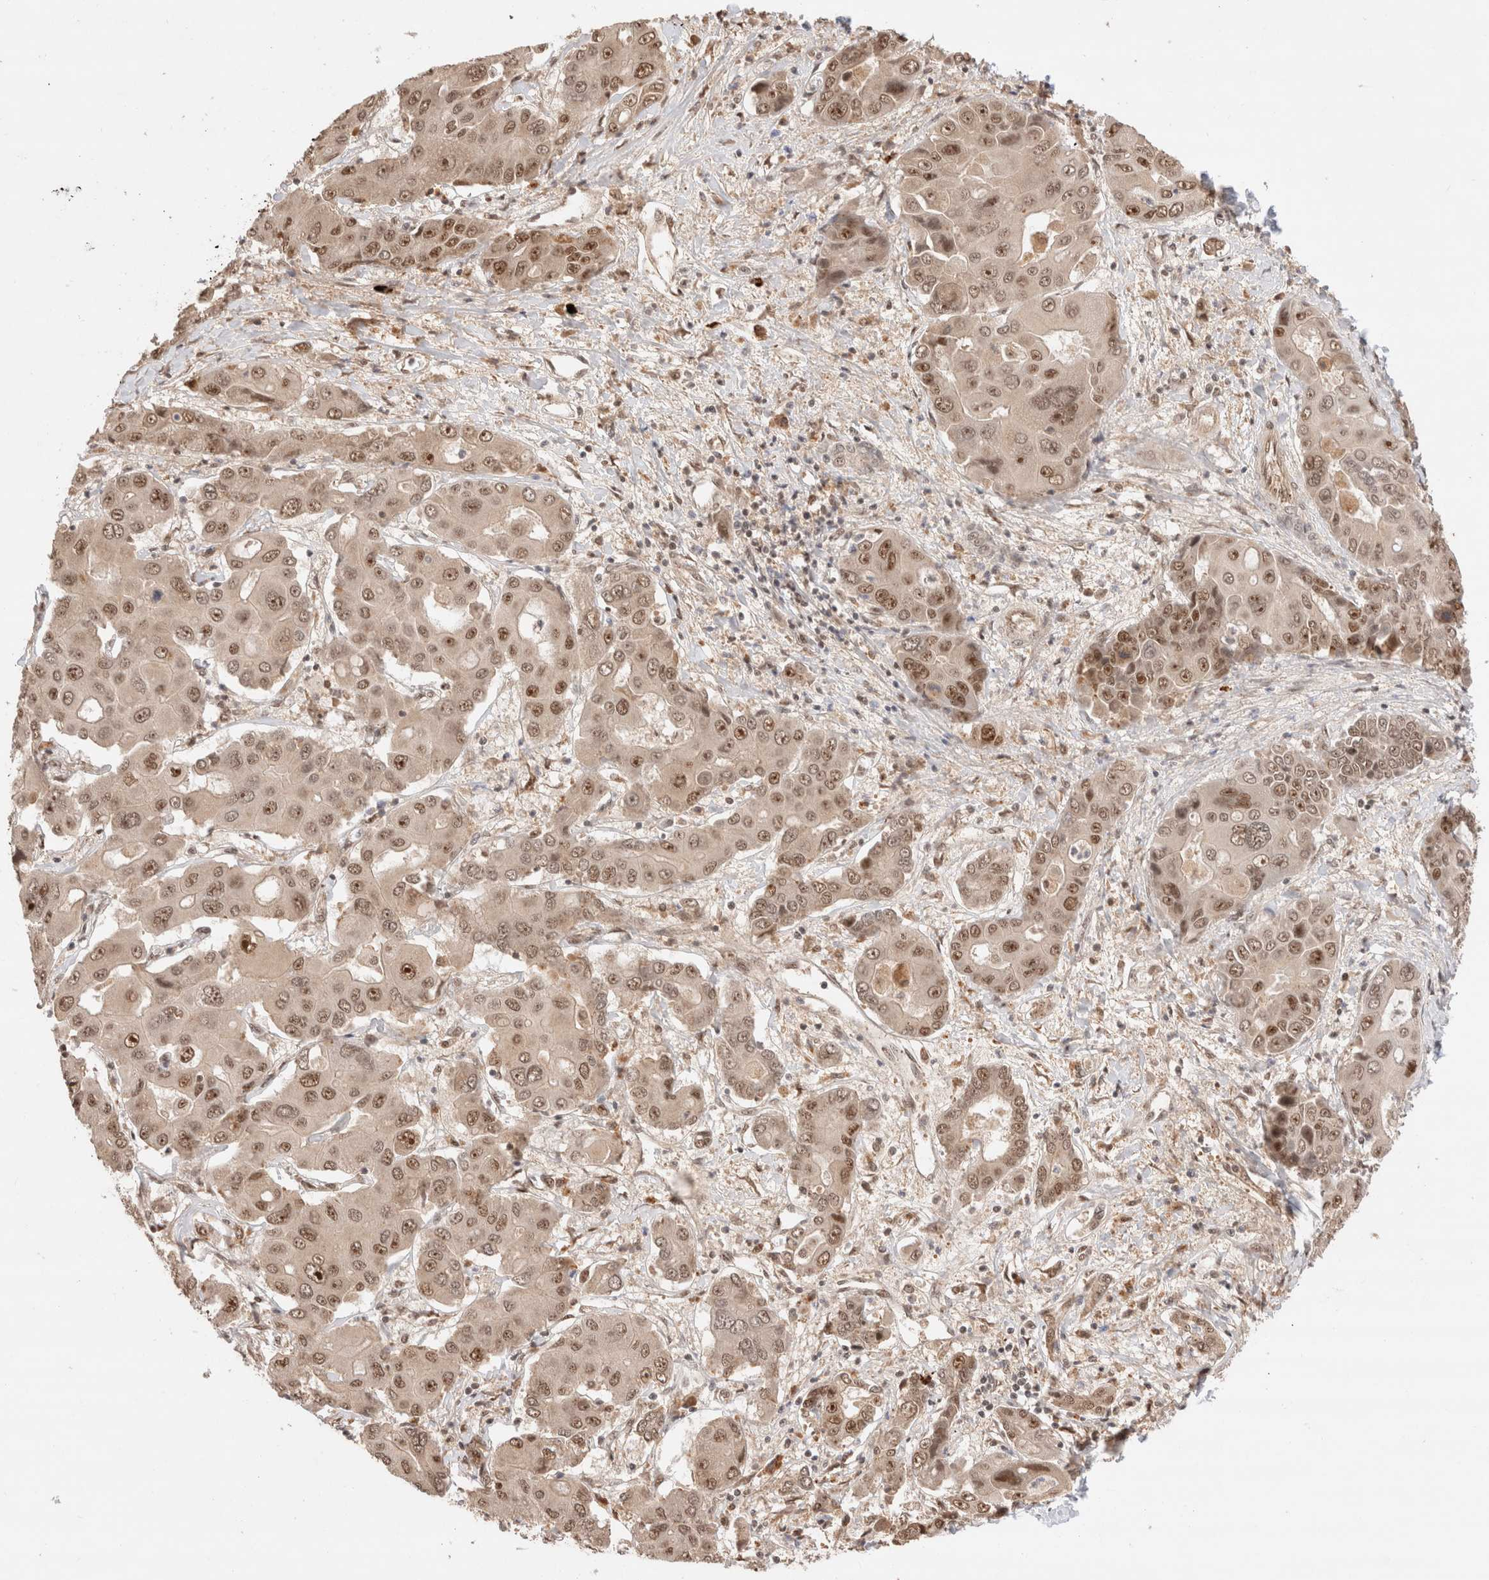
{"staining": {"intensity": "moderate", "quantity": ">75%", "location": "nuclear"}, "tissue": "liver cancer", "cell_type": "Tumor cells", "image_type": "cancer", "snomed": [{"axis": "morphology", "description": "Cholangiocarcinoma"}, {"axis": "topography", "description": "Liver"}], "caption": "Immunohistochemical staining of cholangiocarcinoma (liver) demonstrates medium levels of moderate nuclear protein staining in approximately >75% of tumor cells.", "gene": "MPHOSPH6", "patient": {"sex": "male", "age": 67}}